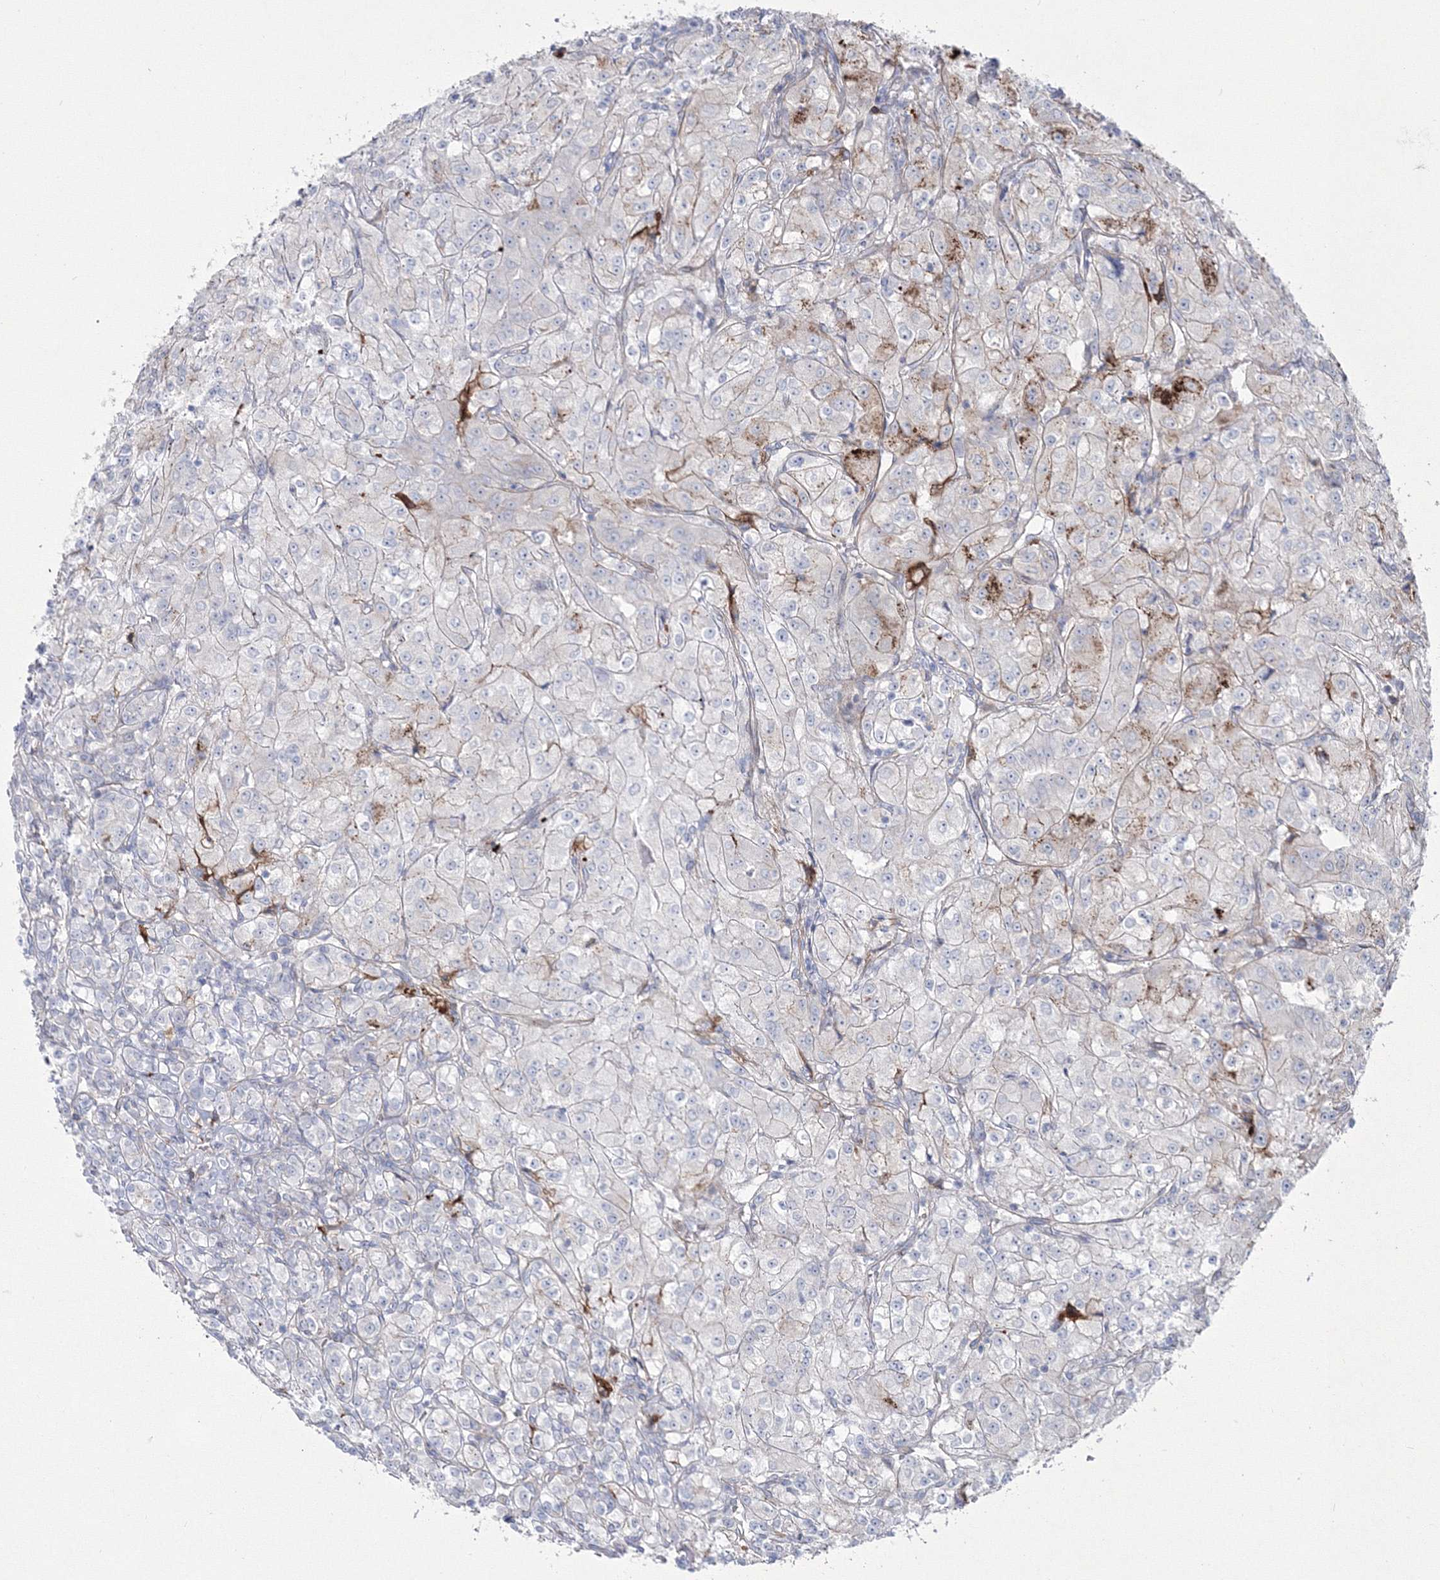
{"staining": {"intensity": "negative", "quantity": "none", "location": "none"}, "tissue": "renal cancer", "cell_type": "Tumor cells", "image_type": "cancer", "snomed": [{"axis": "morphology", "description": "Adenocarcinoma, NOS"}, {"axis": "topography", "description": "Kidney"}], "caption": "IHC histopathology image of human renal cancer stained for a protein (brown), which reveals no positivity in tumor cells.", "gene": "HYAL2", "patient": {"sex": "male", "age": 77}}